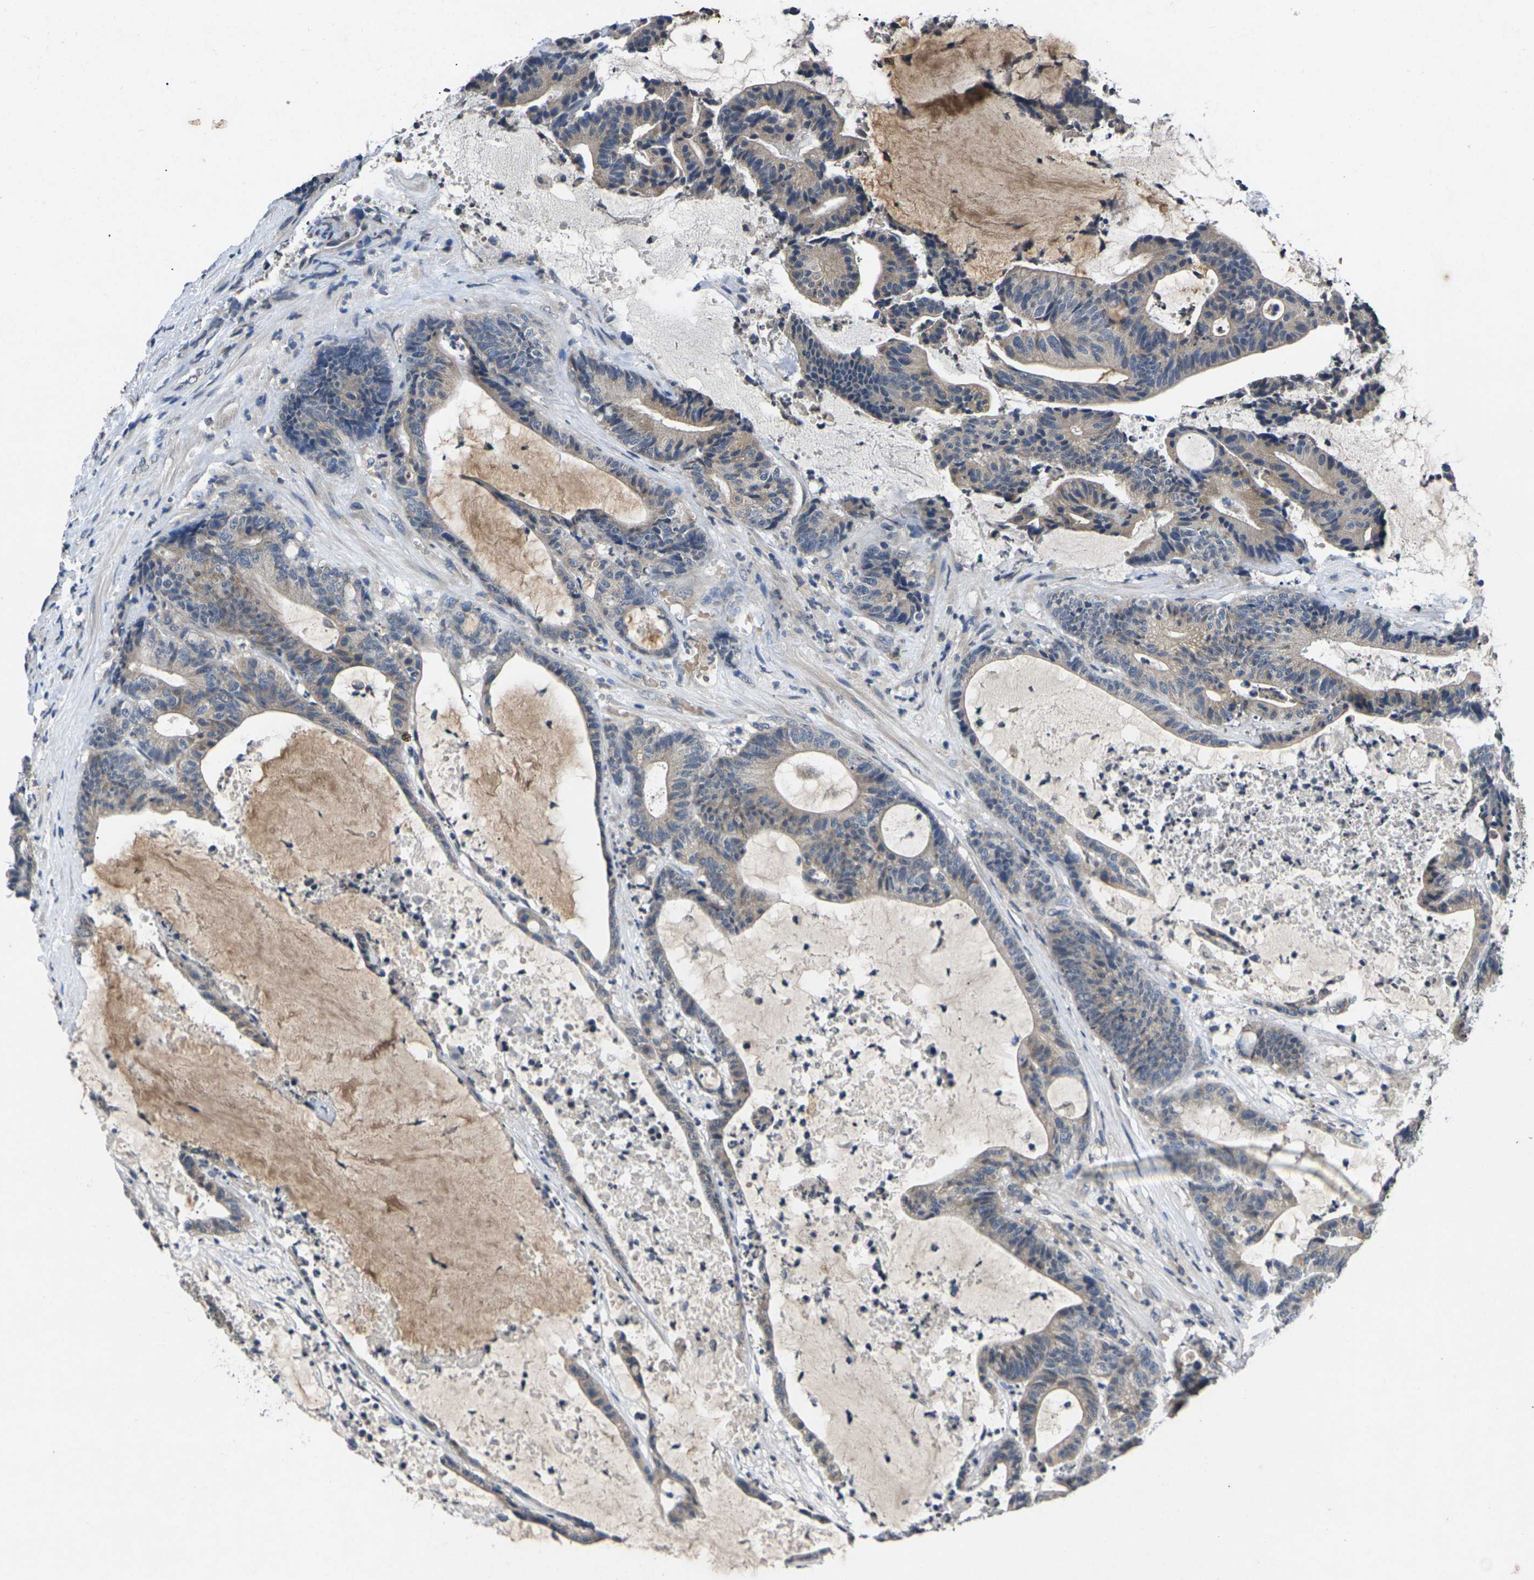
{"staining": {"intensity": "weak", "quantity": ">75%", "location": "cytoplasmic/membranous"}, "tissue": "colorectal cancer", "cell_type": "Tumor cells", "image_type": "cancer", "snomed": [{"axis": "morphology", "description": "Adenocarcinoma, NOS"}, {"axis": "topography", "description": "Colon"}], "caption": "IHC histopathology image of neoplastic tissue: colorectal cancer (adenocarcinoma) stained using IHC reveals low levels of weak protein expression localized specifically in the cytoplasmic/membranous of tumor cells, appearing as a cytoplasmic/membranous brown color.", "gene": "SLC2A2", "patient": {"sex": "female", "age": 84}}